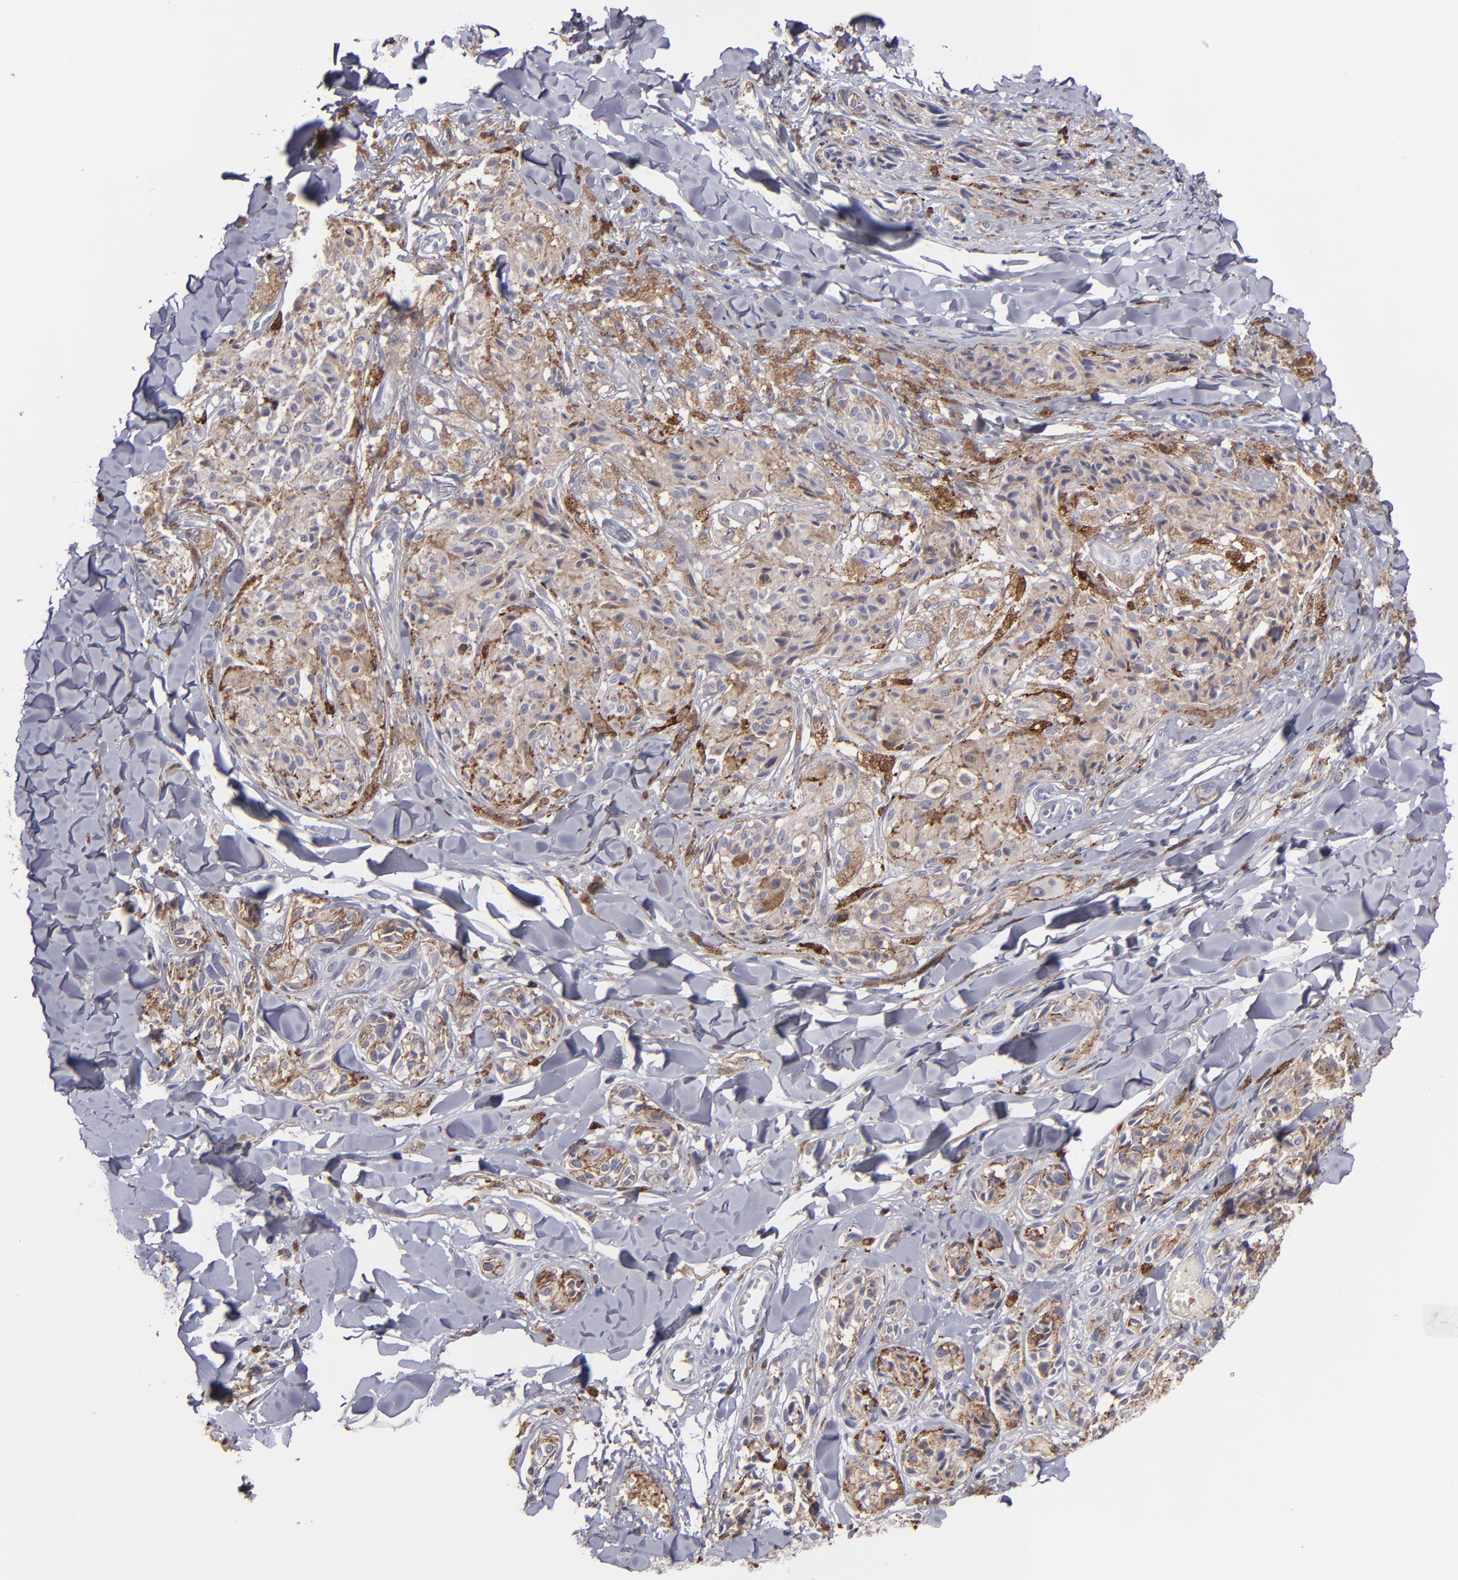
{"staining": {"intensity": "weak", "quantity": "25%-75%", "location": "cytoplasmic/membranous"}, "tissue": "melanoma", "cell_type": "Tumor cells", "image_type": "cancer", "snomed": [{"axis": "morphology", "description": "Malignant melanoma, Metastatic site"}, {"axis": "topography", "description": "Skin"}], "caption": "Immunohistochemistry (IHC) of melanoma exhibits low levels of weak cytoplasmic/membranous positivity in about 25%-75% of tumor cells. The staining was performed using DAB (3,3'-diaminobenzidine) to visualize the protein expression in brown, while the nuclei were stained in blue with hematoxylin (Magnification: 20x).", "gene": "C1QA", "patient": {"sex": "female", "age": 66}}